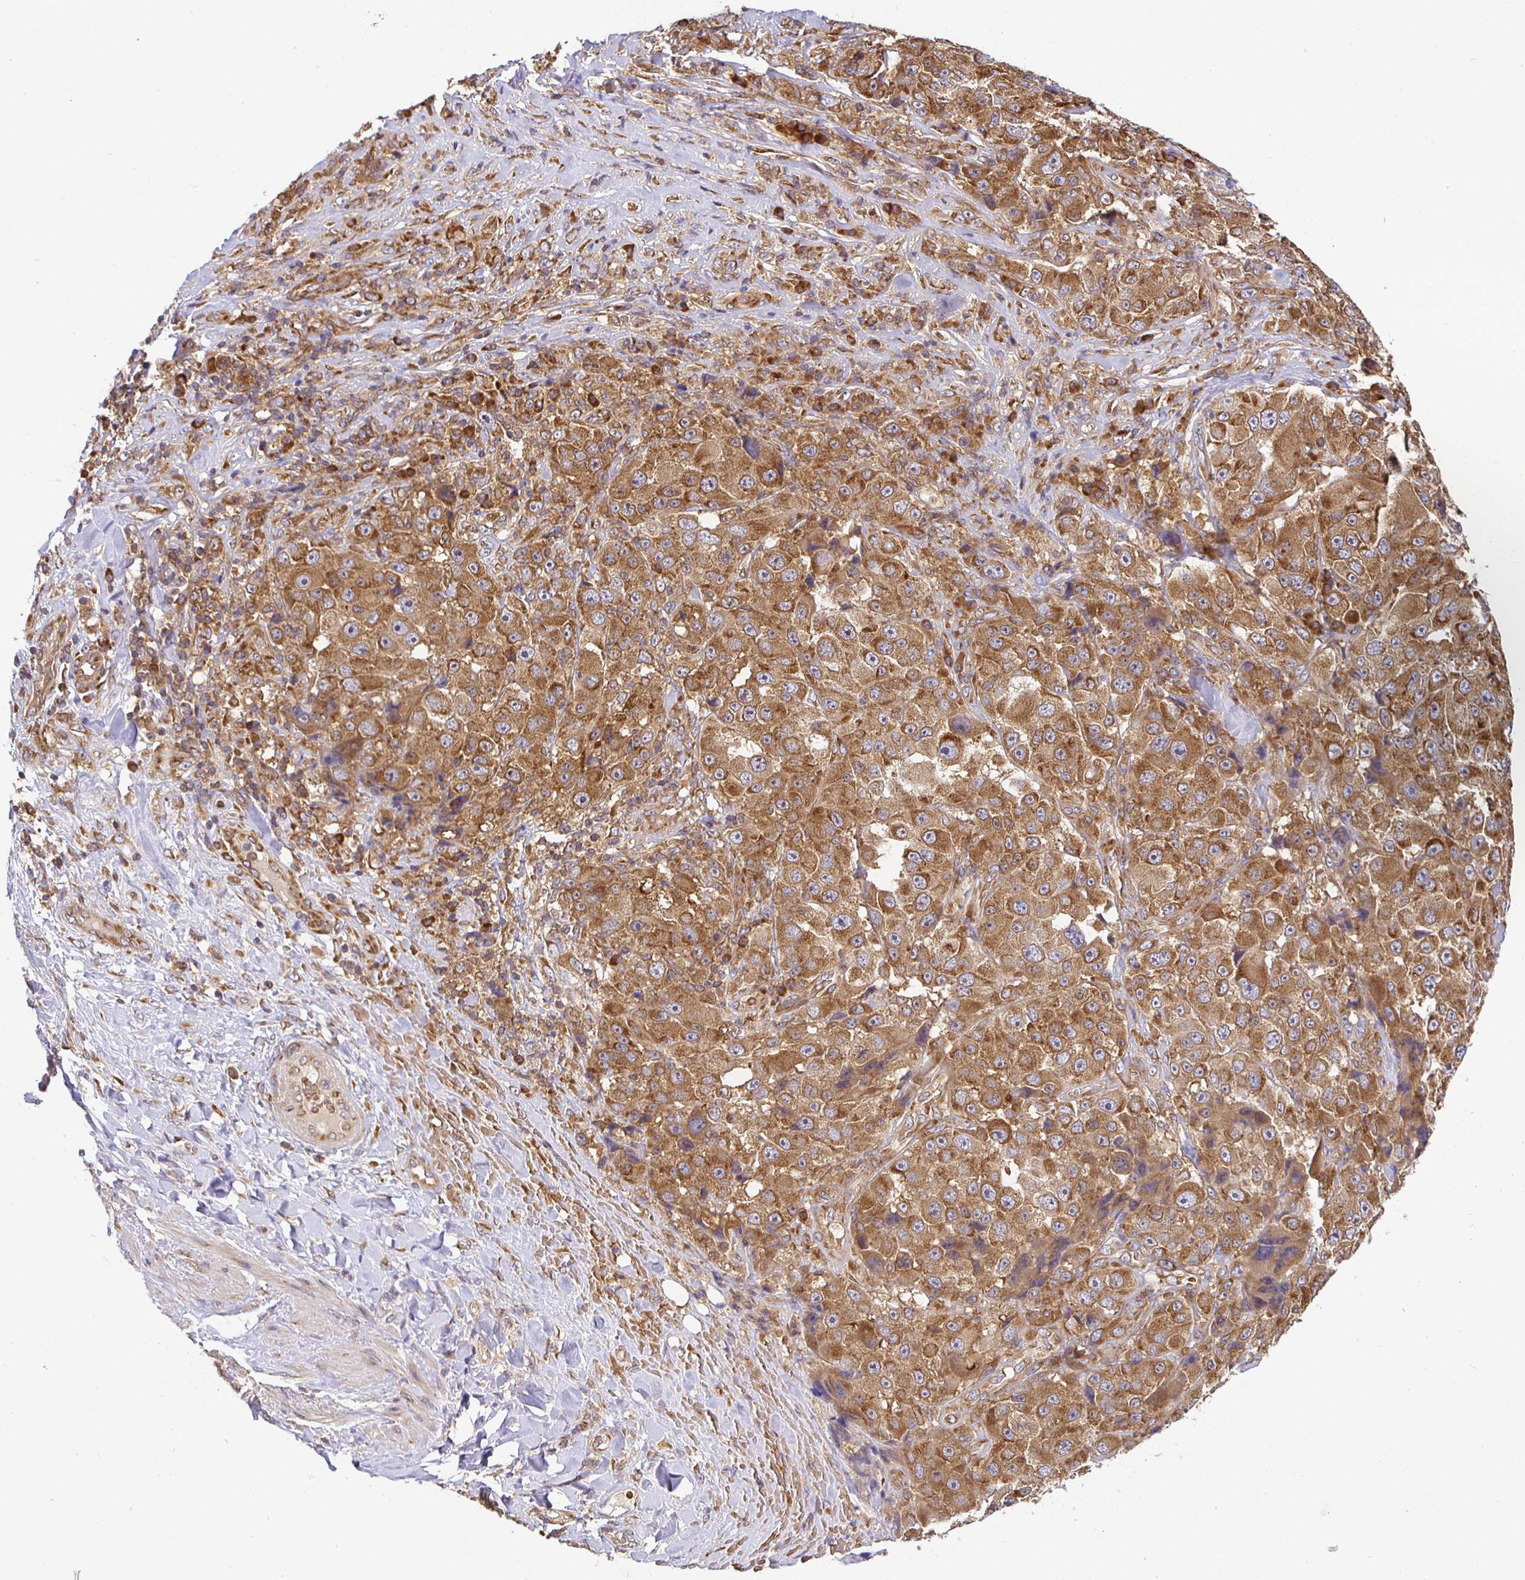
{"staining": {"intensity": "strong", "quantity": ">75%", "location": "cytoplasmic/membranous"}, "tissue": "melanoma", "cell_type": "Tumor cells", "image_type": "cancer", "snomed": [{"axis": "morphology", "description": "Malignant melanoma, Metastatic site"}, {"axis": "topography", "description": "Lymph node"}], "caption": "Protein staining shows strong cytoplasmic/membranous positivity in approximately >75% of tumor cells in malignant melanoma (metastatic site).", "gene": "IRAK1", "patient": {"sex": "male", "age": 62}}